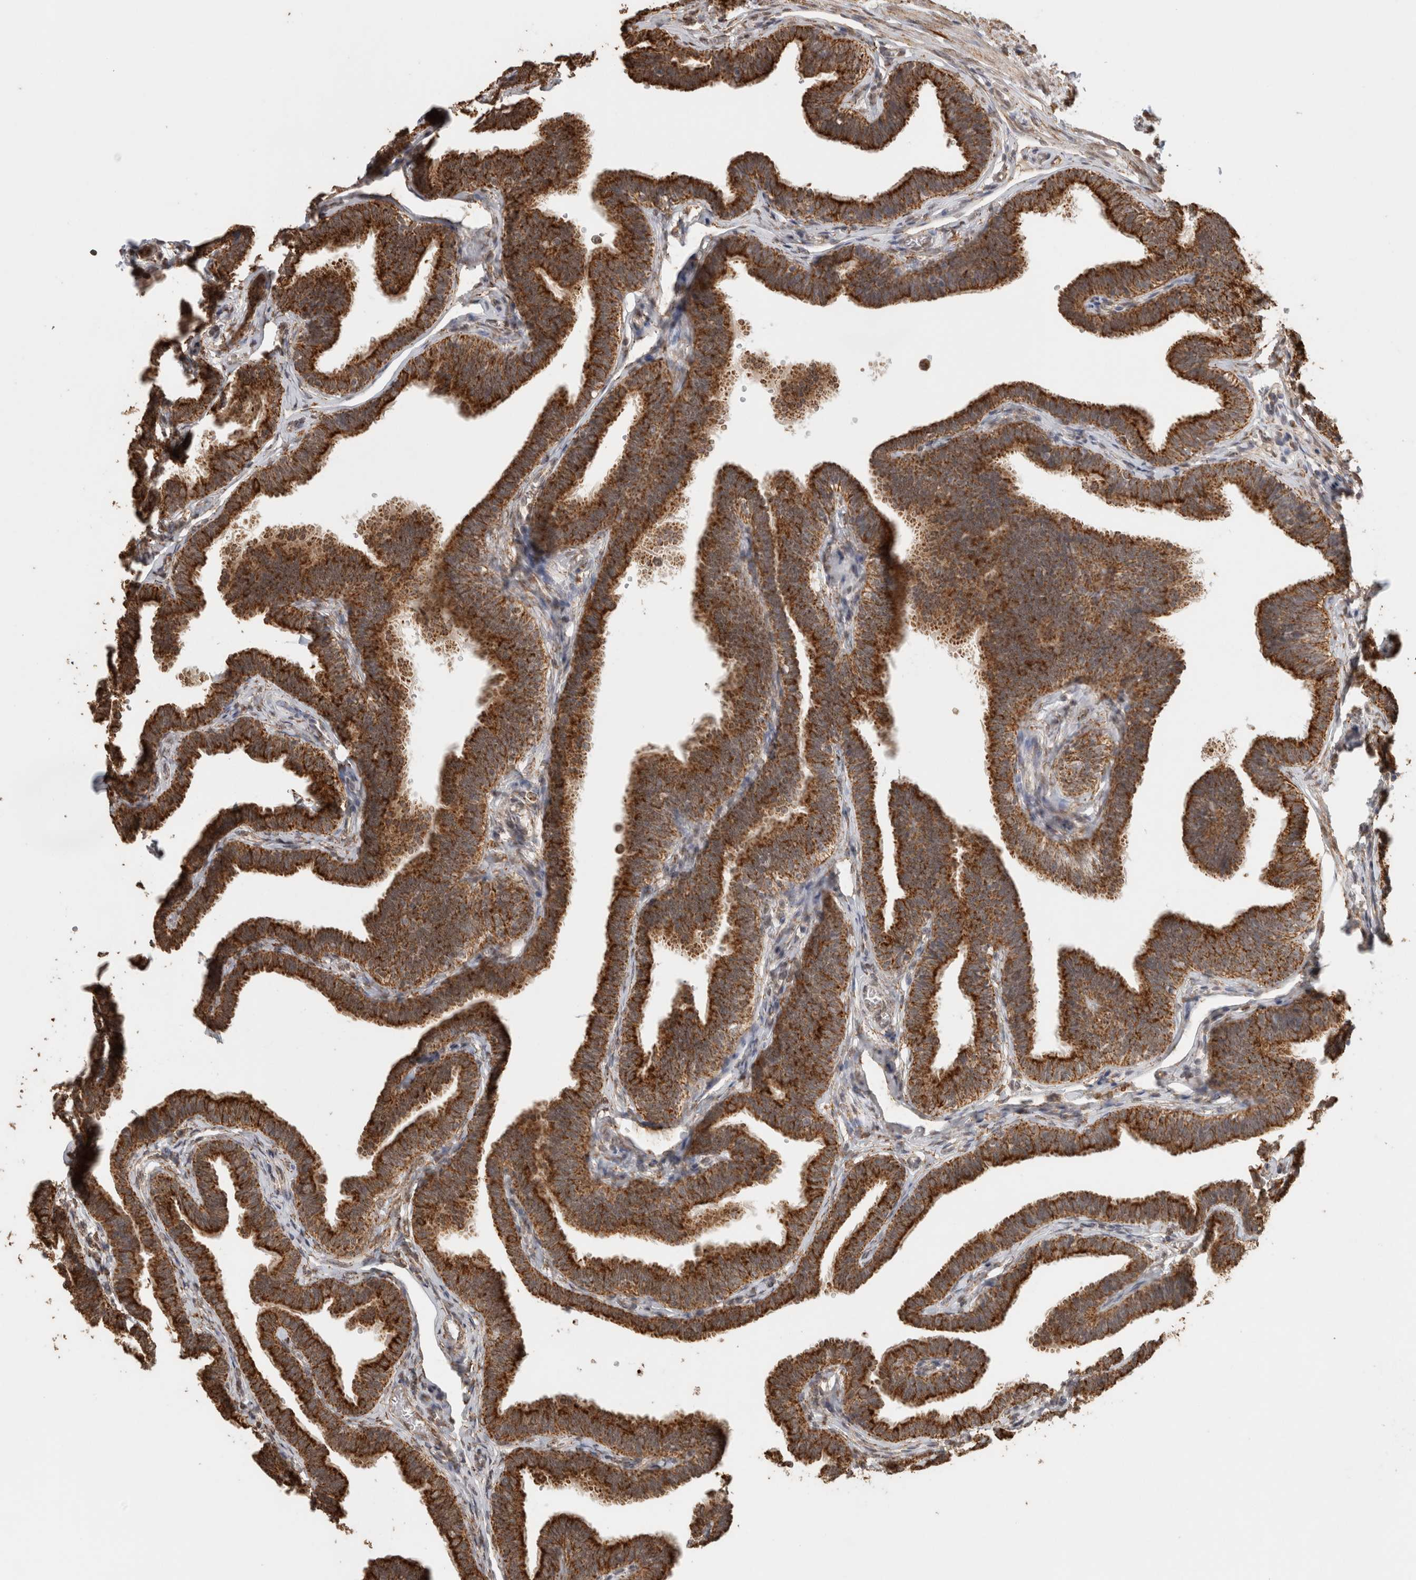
{"staining": {"intensity": "strong", "quantity": ">75%", "location": "cytoplasmic/membranous"}, "tissue": "fallopian tube", "cell_type": "Glandular cells", "image_type": "normal", "snomed": [{"axis": "morphology", "description": "Normal tissue, NOS"}, {"axis": "topography", "description": "Fallopian tube"}, {"axis": "topography", "description": "Ovary"}], "caption": "Immunohistochemical staining of unremarkable human fallopian tube demonstrates high levels of strong cytoplasmic/membranous staining in about >75% of glandular cells.", "gene": "BNIP3L", "patient": {"sex": "female", "age": 23}}